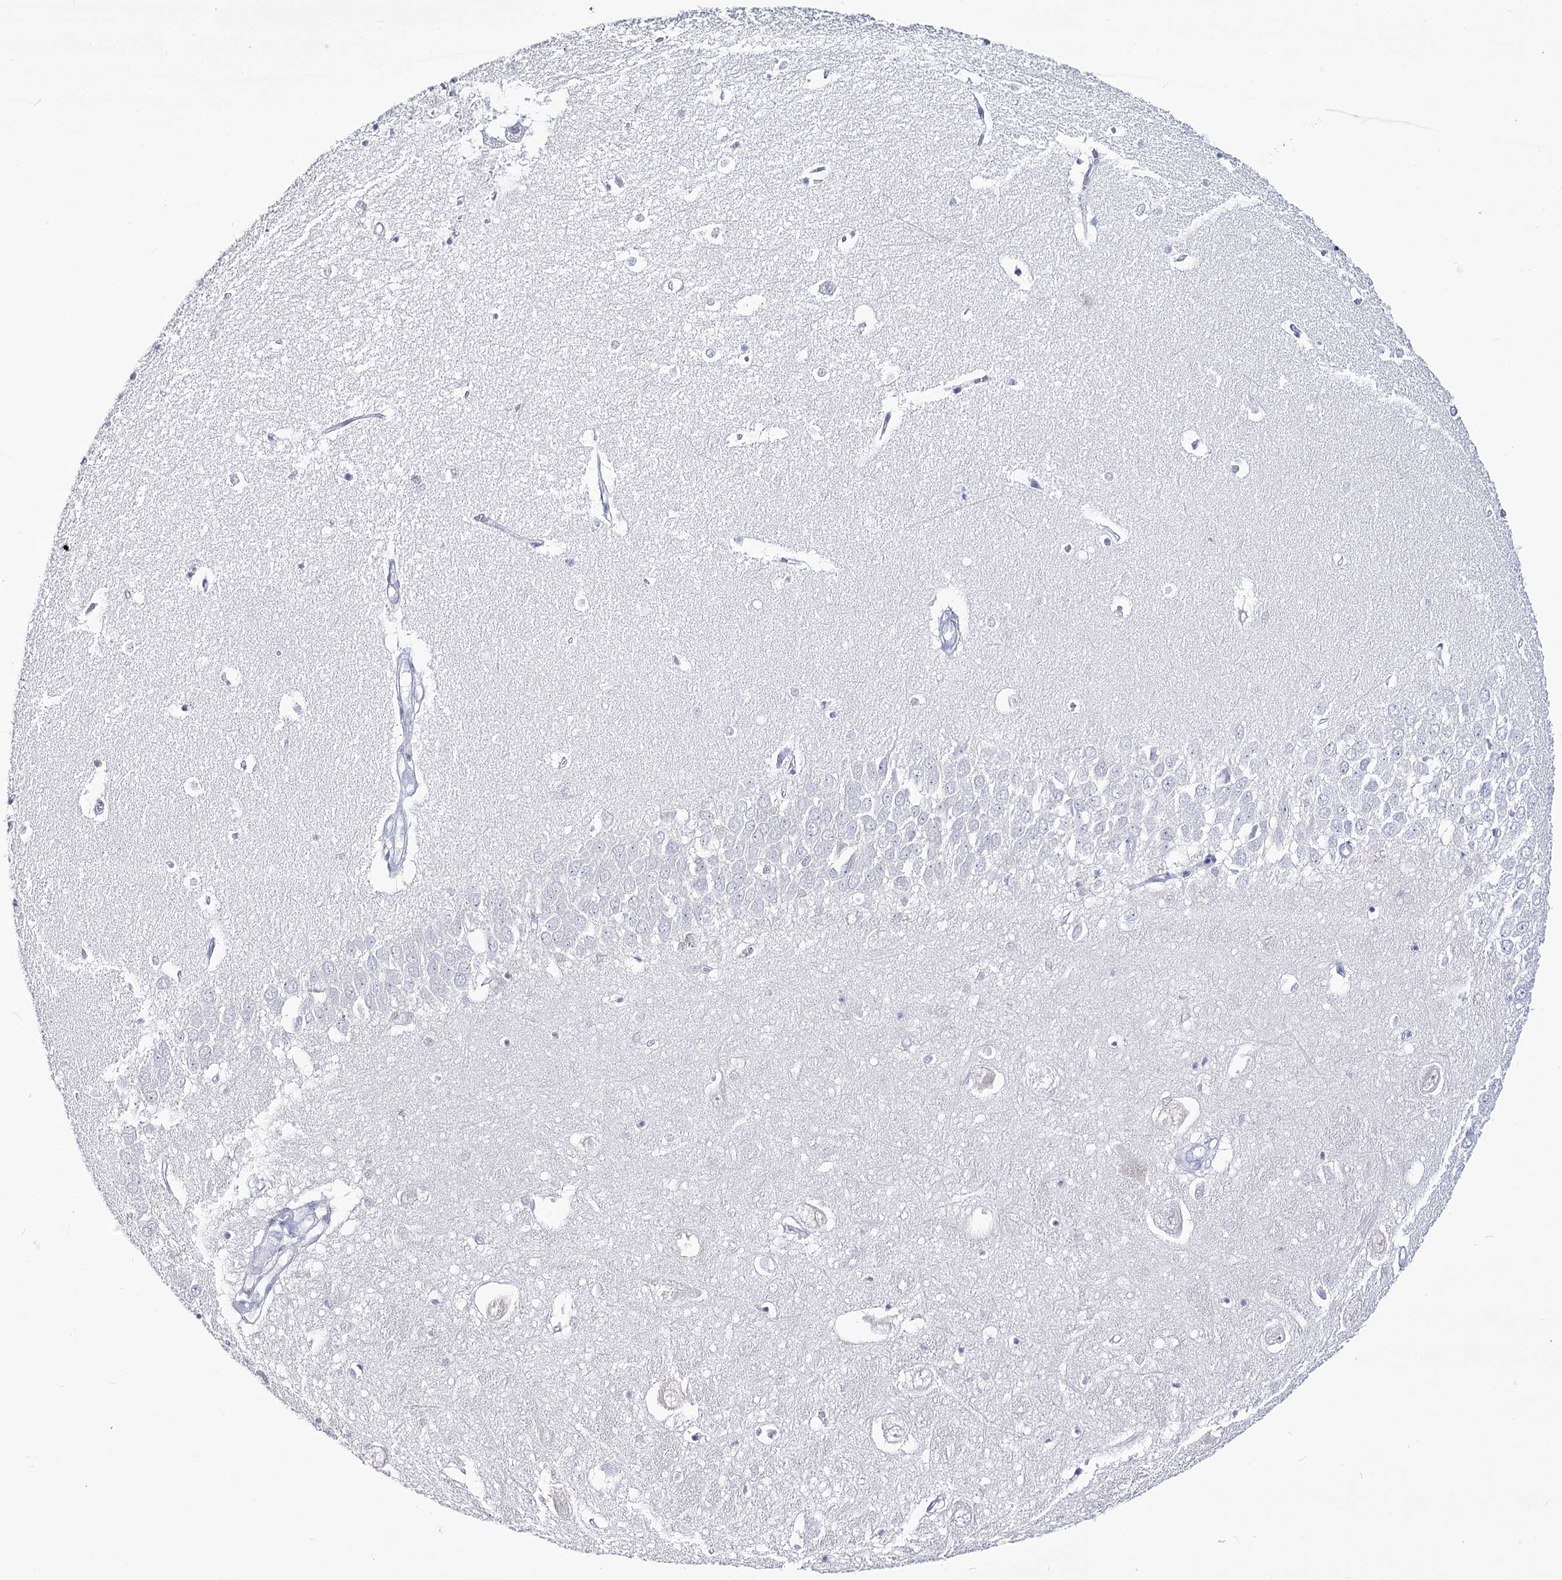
{"staining": {"intensity": "negative", "quantity": "none", "location": "none"}, "tissue": "hippocampus", "cell_type": "Glial cells", "image_type": "normal", "snomed": [{"axis": "morphology", "description": "Normal tissue, NOS"}, {"axis": "topography", "description": "Hippocampus"}], "caption": "An image of human hippocampus is negative for staining in glial cells.", "gene": "UBA6", "patient": {"sex": "female", "age": 64}}